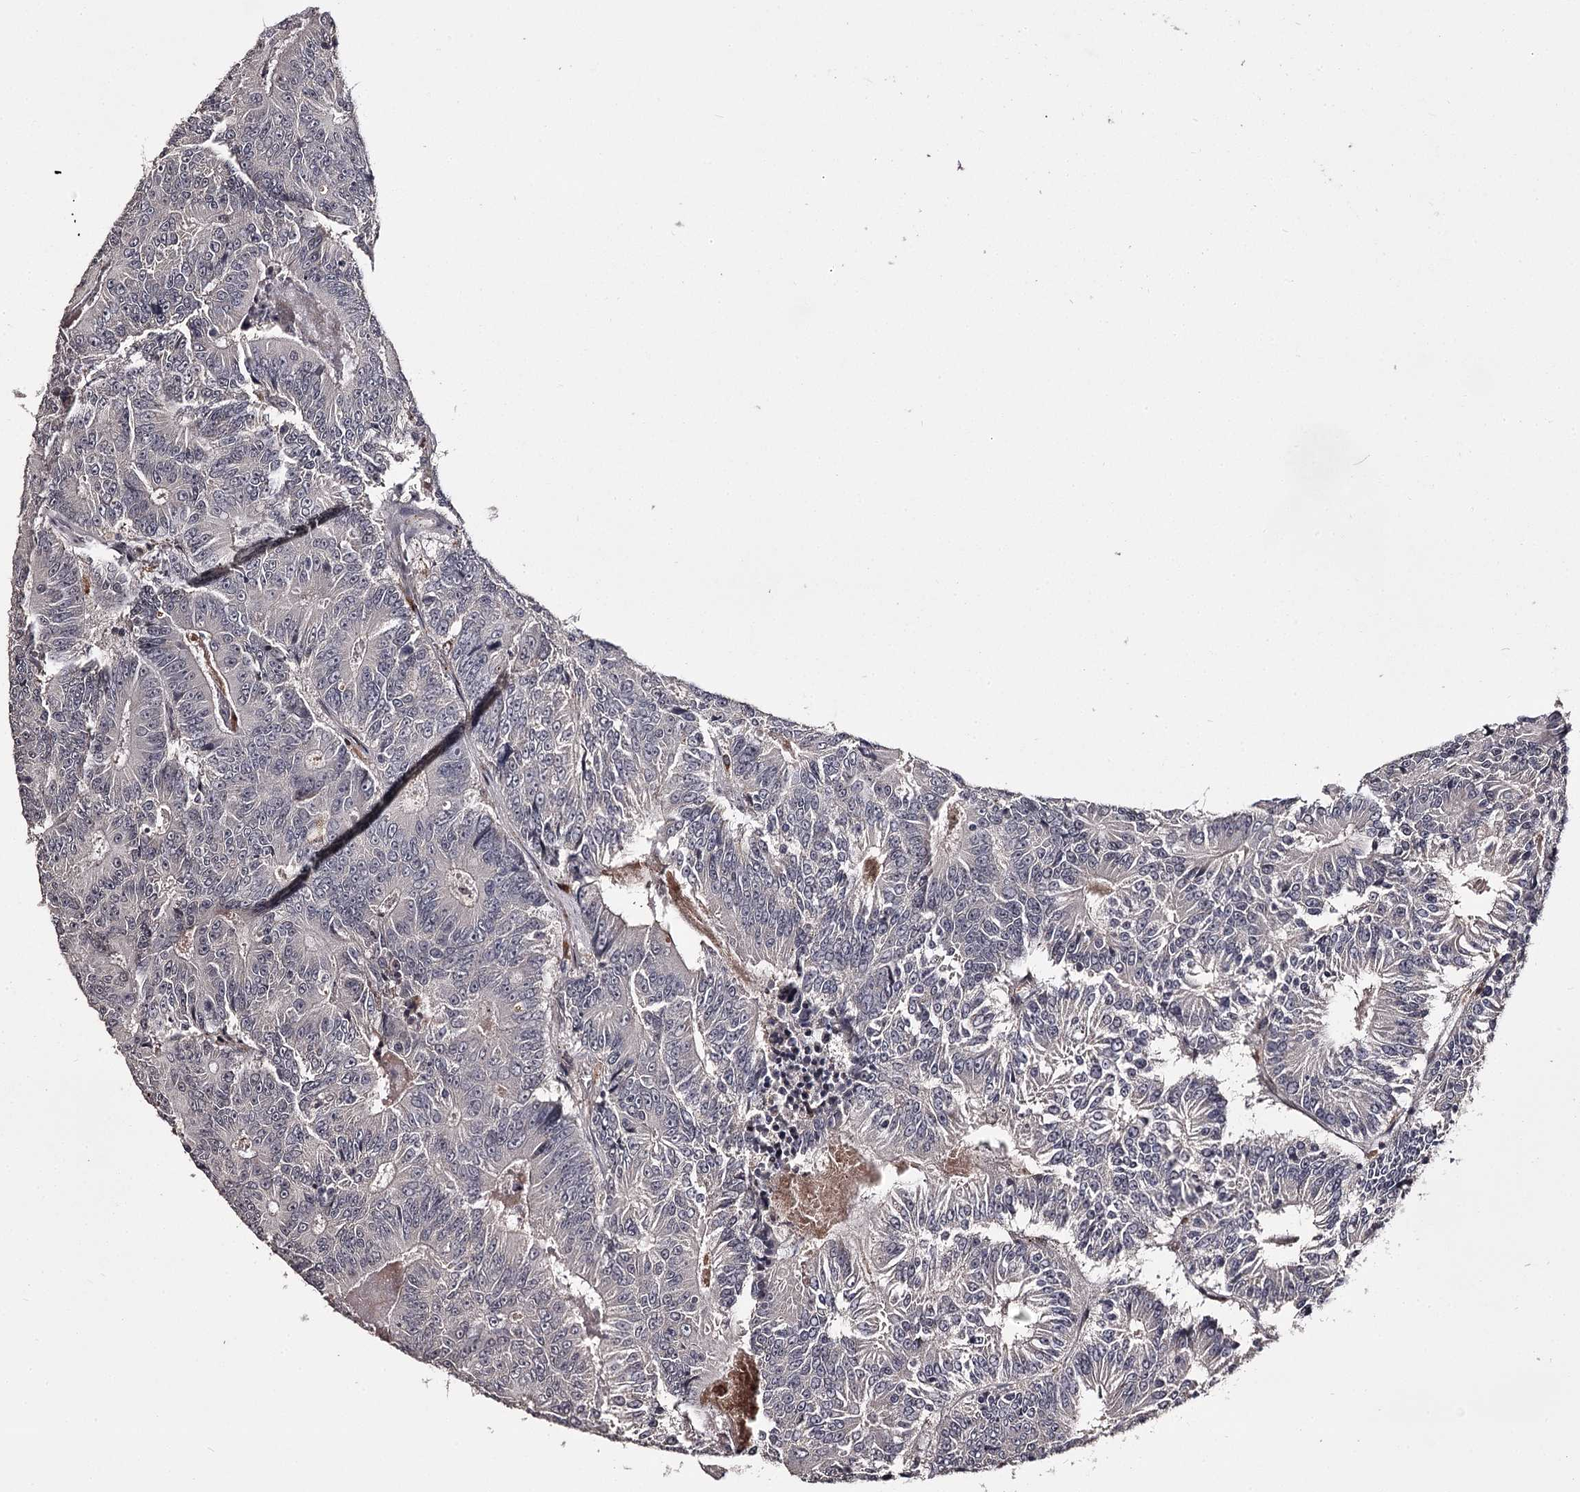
{"staining": {"intensity": "negative", "quantity": "none", "location": "none"}, "tissue": "colorectal cancer", "cell_type": "Tumor cells", "image_type": "cancer", "snomed": [{"axis": "morphology", "description": "Adenocarcinoma, NOS"}, {"axis": "topography", "description": "Colon"}], "caption": "The histopathology image shows no staining of tumor cells in colorectal adenocarcinoma.", "gene": "SLC32A1", "patient": {"sex": "male", "age": 83}}